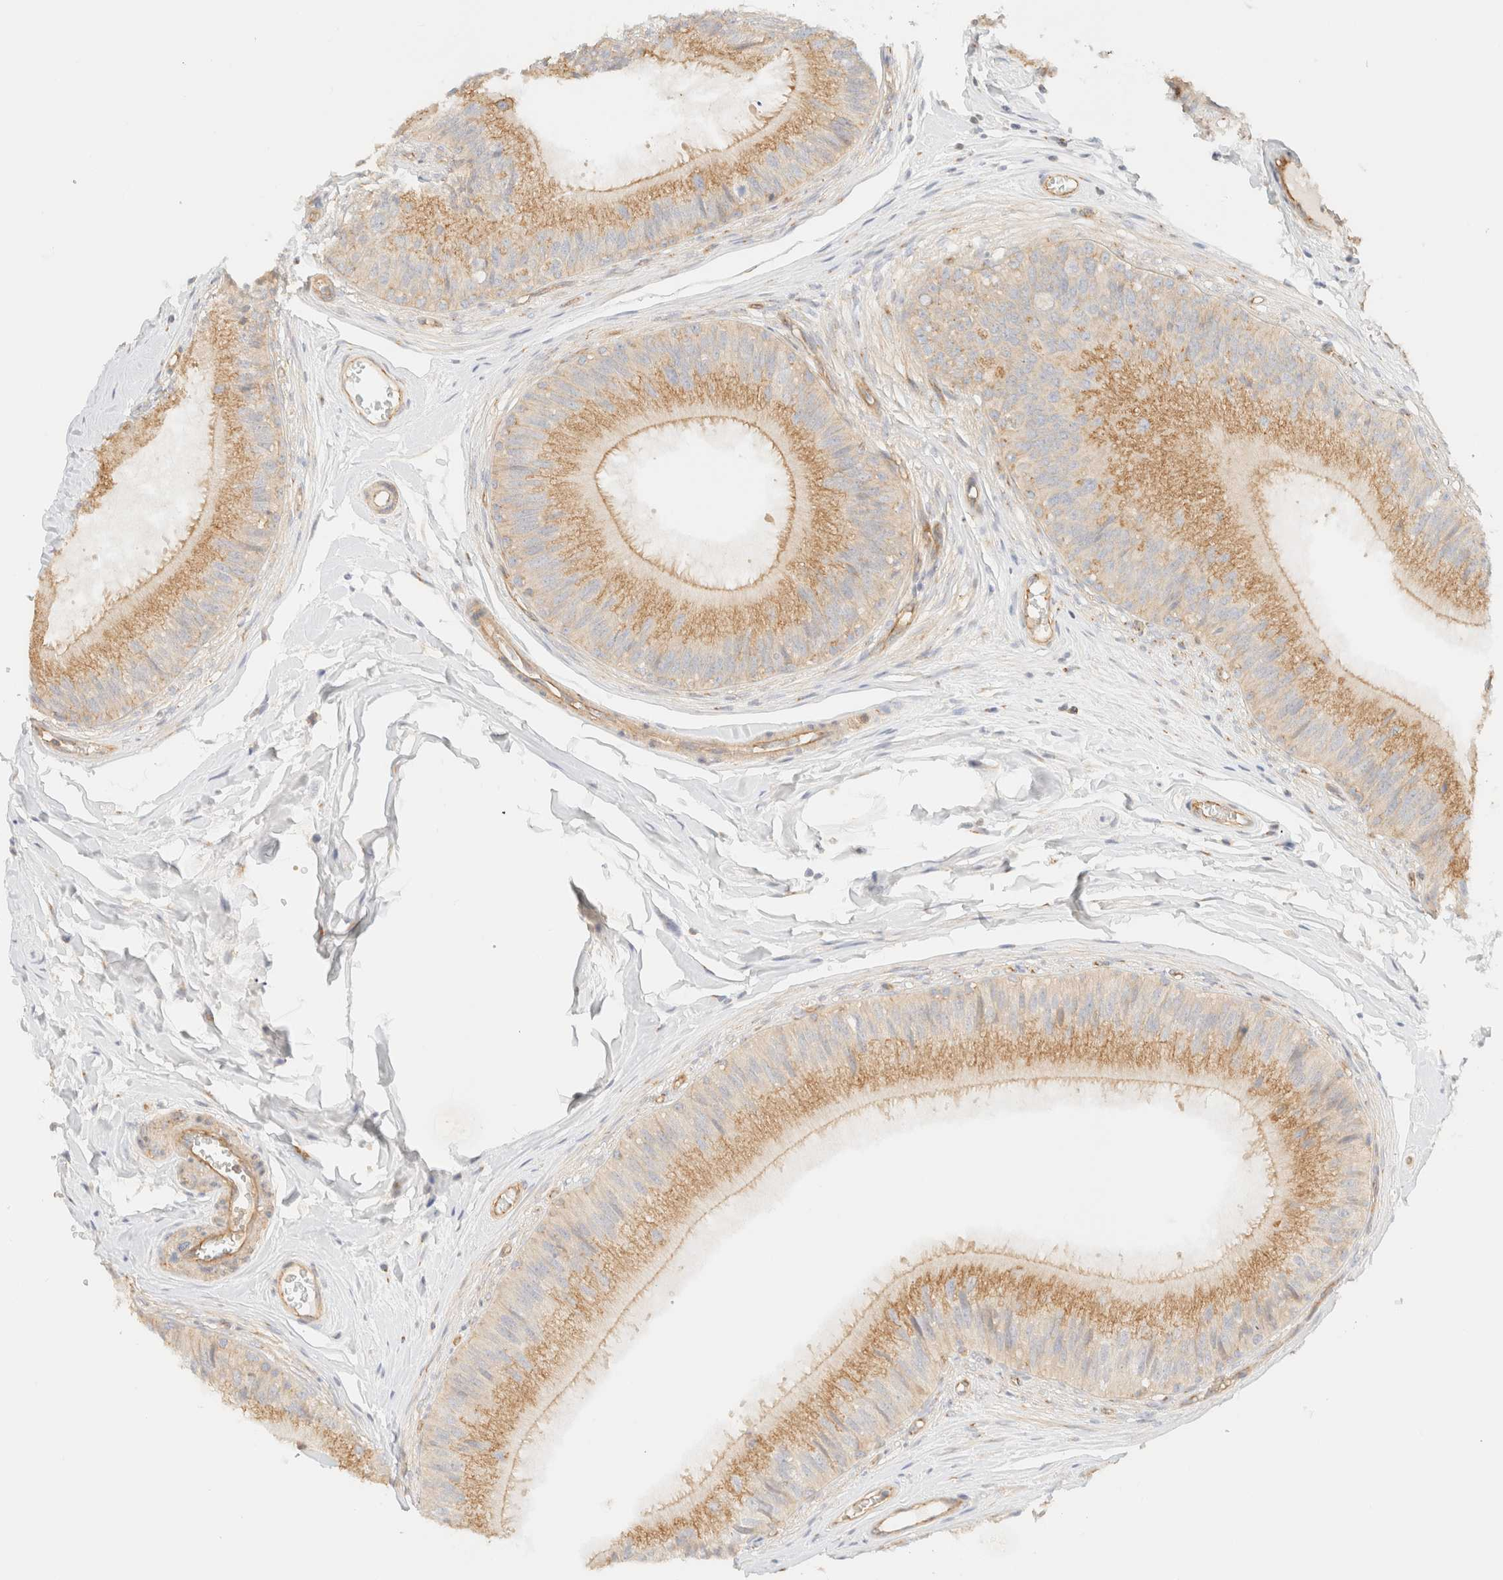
{"staining": {"intensity": "moderate", "quantity": ">75%", "location": "cytoplasmic/membranous"}, "tissue": "epididymis", "cell_type": "Glandular cells", "image_type": "normal", "snomed": [{"axis": "morphology", "description": "Normal tissue, NOS"}, {"axis": "topography", "description": "Epididymis"}], "caption": "Brown immunohistochemical staining in normal human epididymis reveals moderate cytoplasmic/membranous positivity in about >75% of glandular cells. Using DAB (brown) and hematoxylin (blue) stains, captured at high magnification using brightfield microscopy.", "gene": "MYO10", "patient": {"sex": "male", "age": 31}}